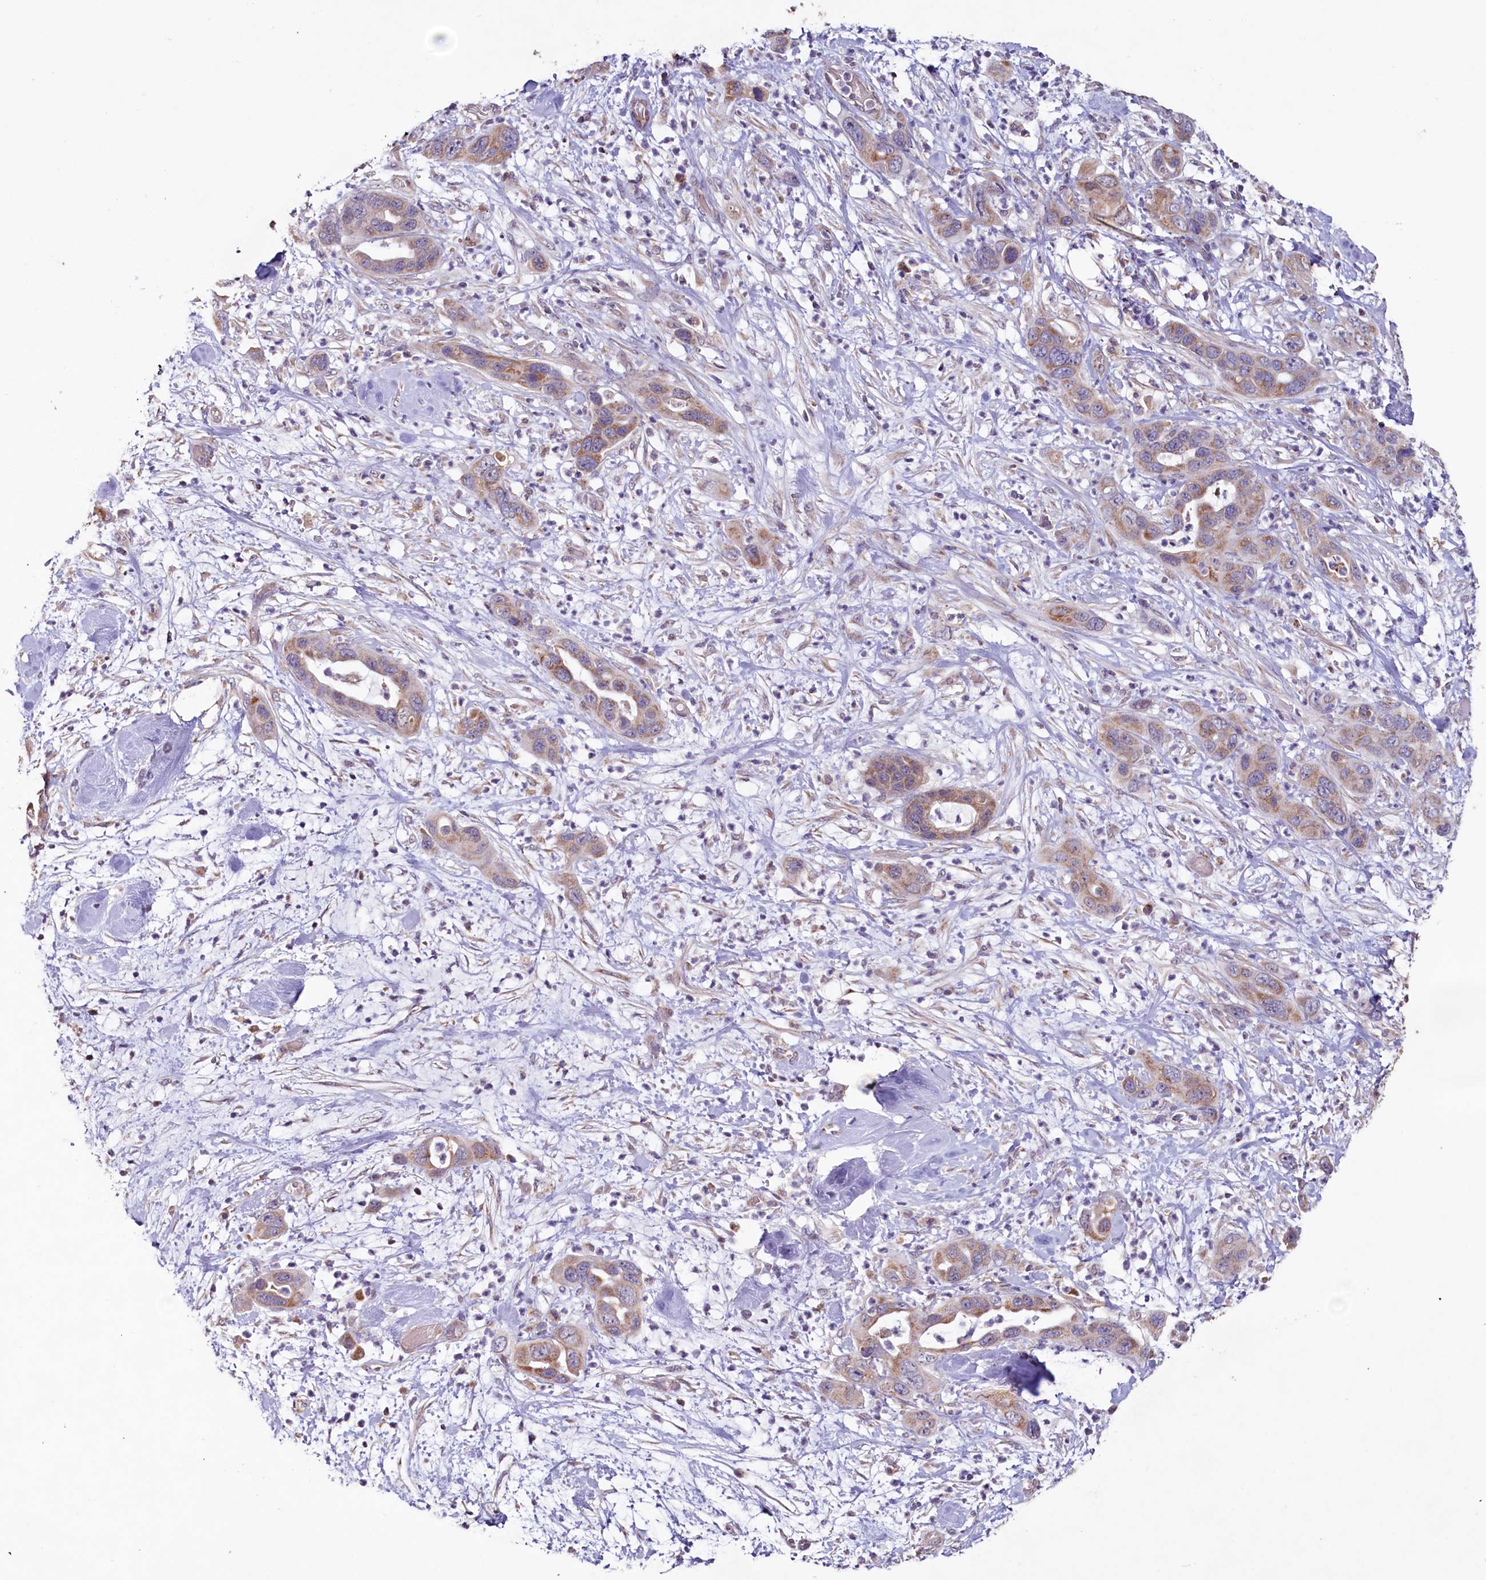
{"staining": {"intensity": "moderate", "quantity": ">75%", "location": "cytoplasmic/membranous"}, "tissue": "pancreatic cancer", "cell_type": "Tumor cells", "image_type": "cancer", "snomed": [{"axis": "morphology", "description": "Adenocarcinoma, NOS"}, {"axis": "topography", "description": "Pancreas"}], "caption": "Pancreatic cancer stained with a protein marker reveals moderate staining in tumor cells.", "gene": "PDE6D", "patient": {"sex": "female", "age": 71}}